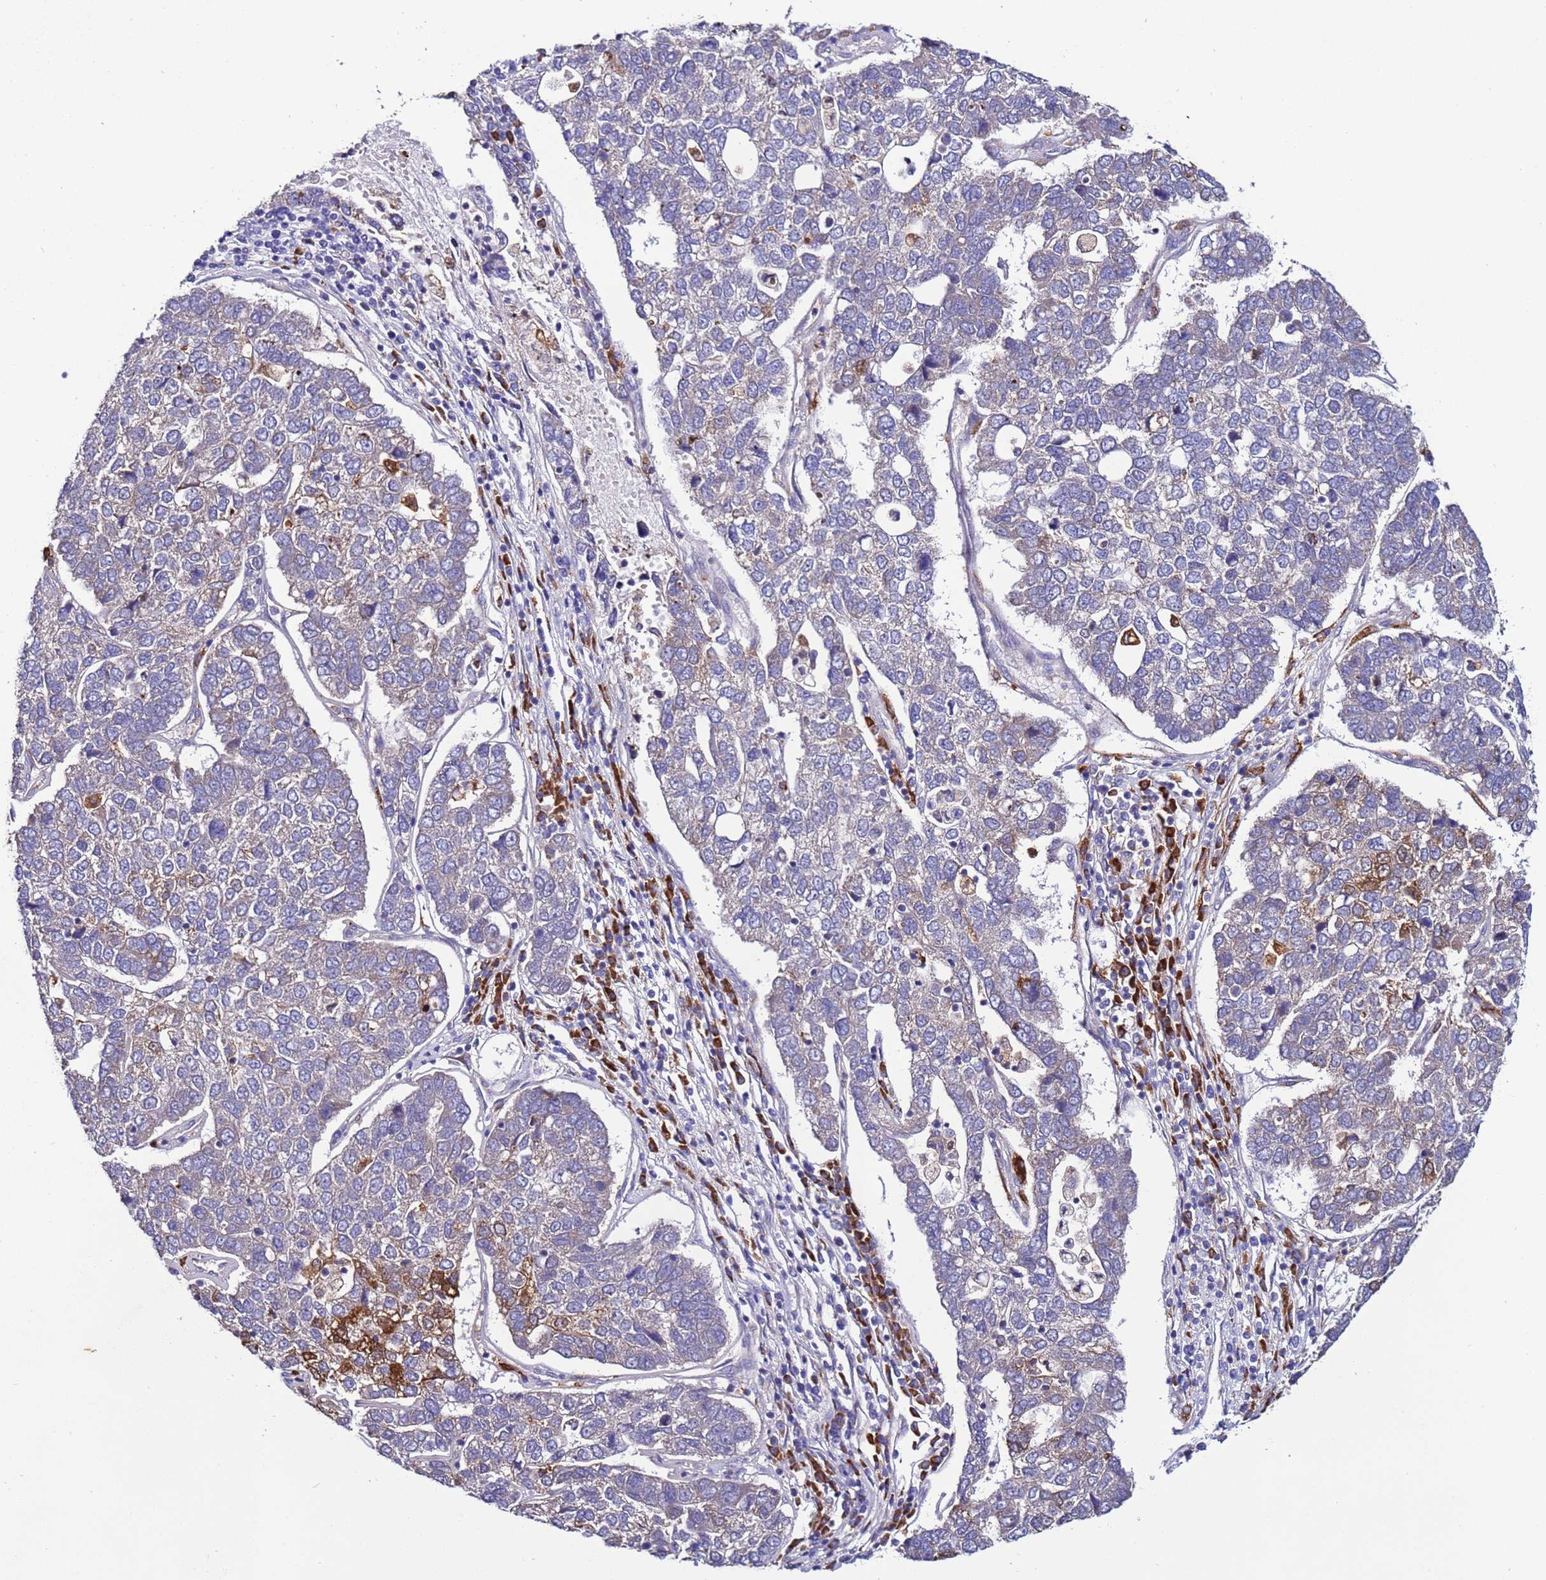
{"staining": {"intensity": "moderate", "quantity": "<25%", "location": "cytoplasmic/membranous"}, "tissue": "pancreatic cancer", "cell_type": "Tumor cells", "image_type": "cancer", "snomed": [{"axis": "morphology", "description": "Adenocarcinoma, NOS"}, {"axis": "topography", "description": "Pancreas"}], "caption": "This photomicrograph shows IHC staining of pancreatic cancer (adenocarcinoma), with low moderate cytoplasmic/membranous expression in approximately <25% of tumor cells.", "gene": "SPCS1", "patient": {"sex": "female", "age": 61}}